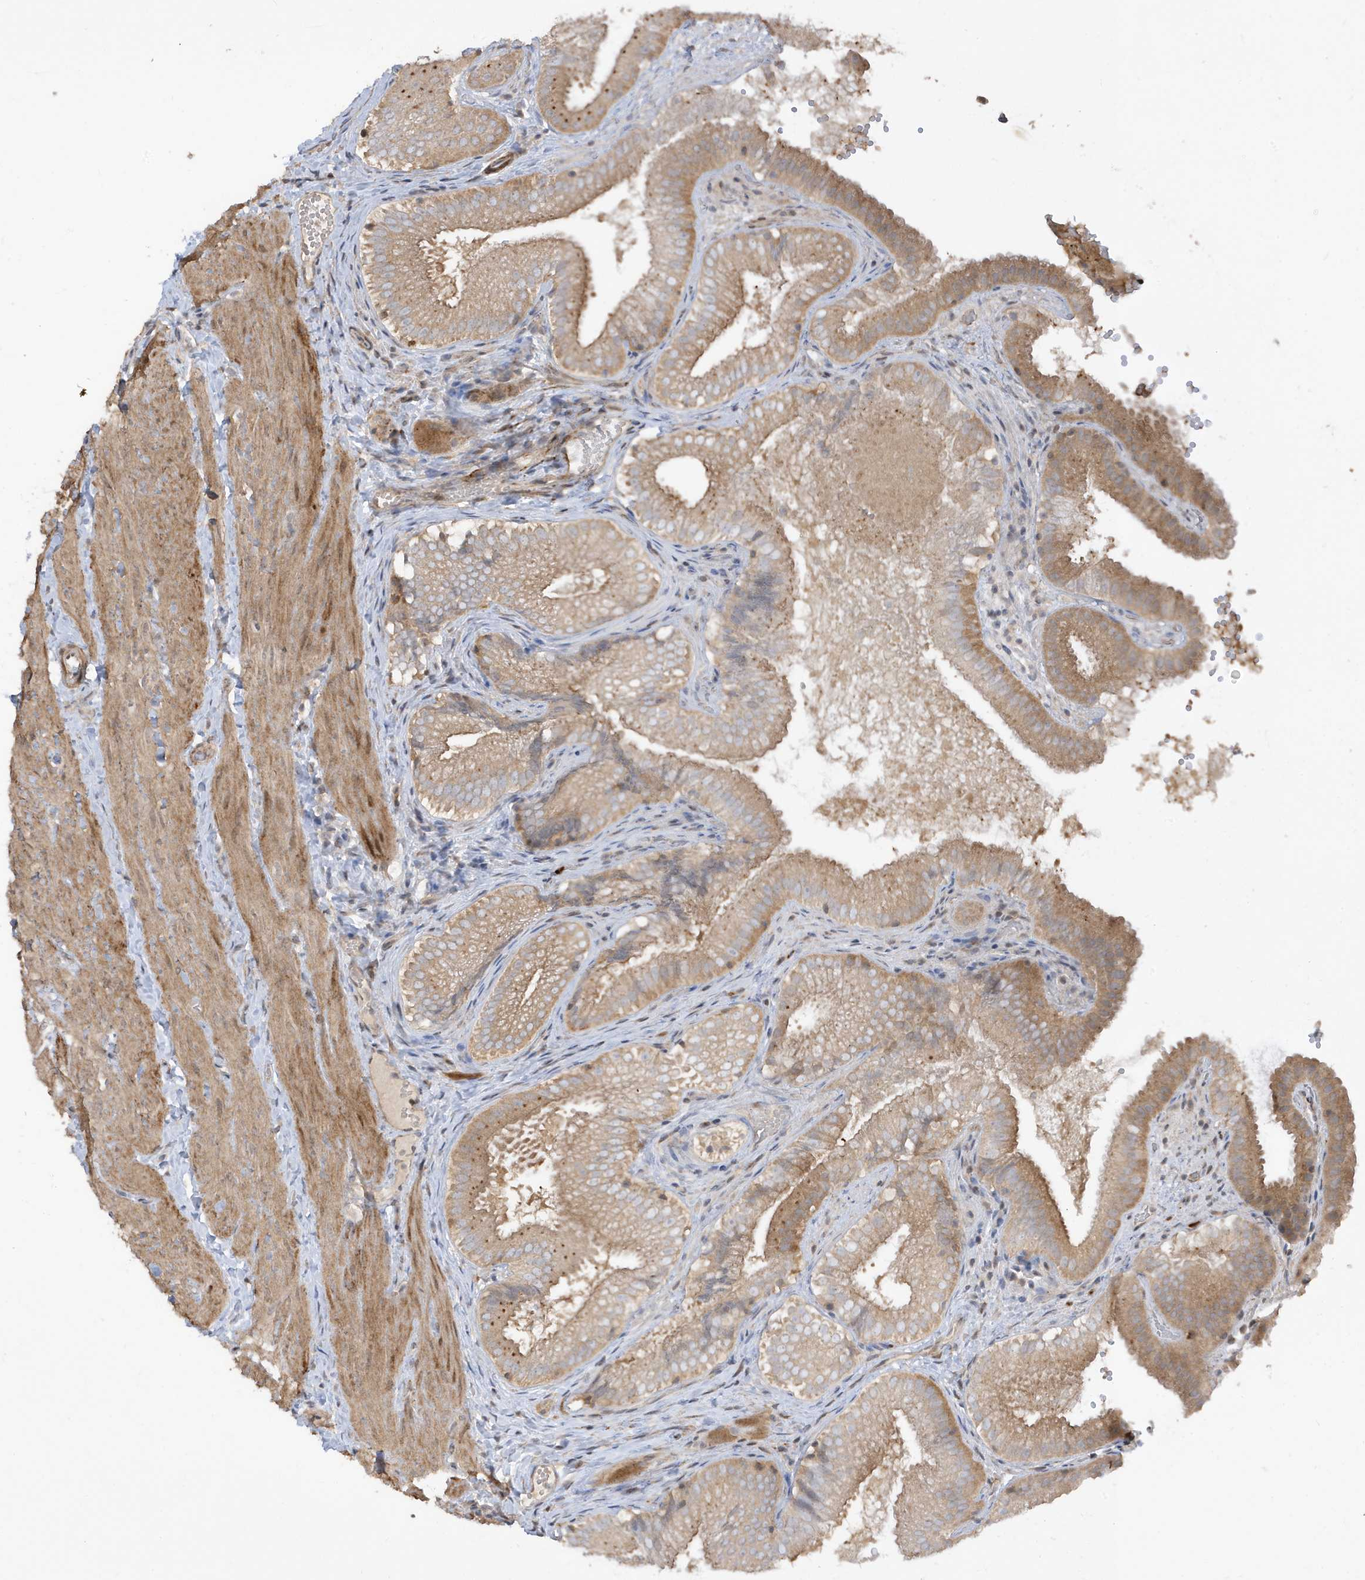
{"staining": {"intensity": "moderate", "quantity": ">75%", "location": "cytoplasmic/membranous"}, "tissue": "gallbladder", "cell_type": "Glandular cells", "image_type": "normal", "snomed": [{"axis": "morphology", "description": "Normal tissue, NOS"}, {"axis": "topography", "description": "Gallbladder"}], "caption": "Protein expression analysis of benign gallbladder exhibits moderate cytoplasmic/membranous positivity in approximately >75% of glandular cells.", "gene": "TAB3", "patient": {"sex": "female", "age": 30}}